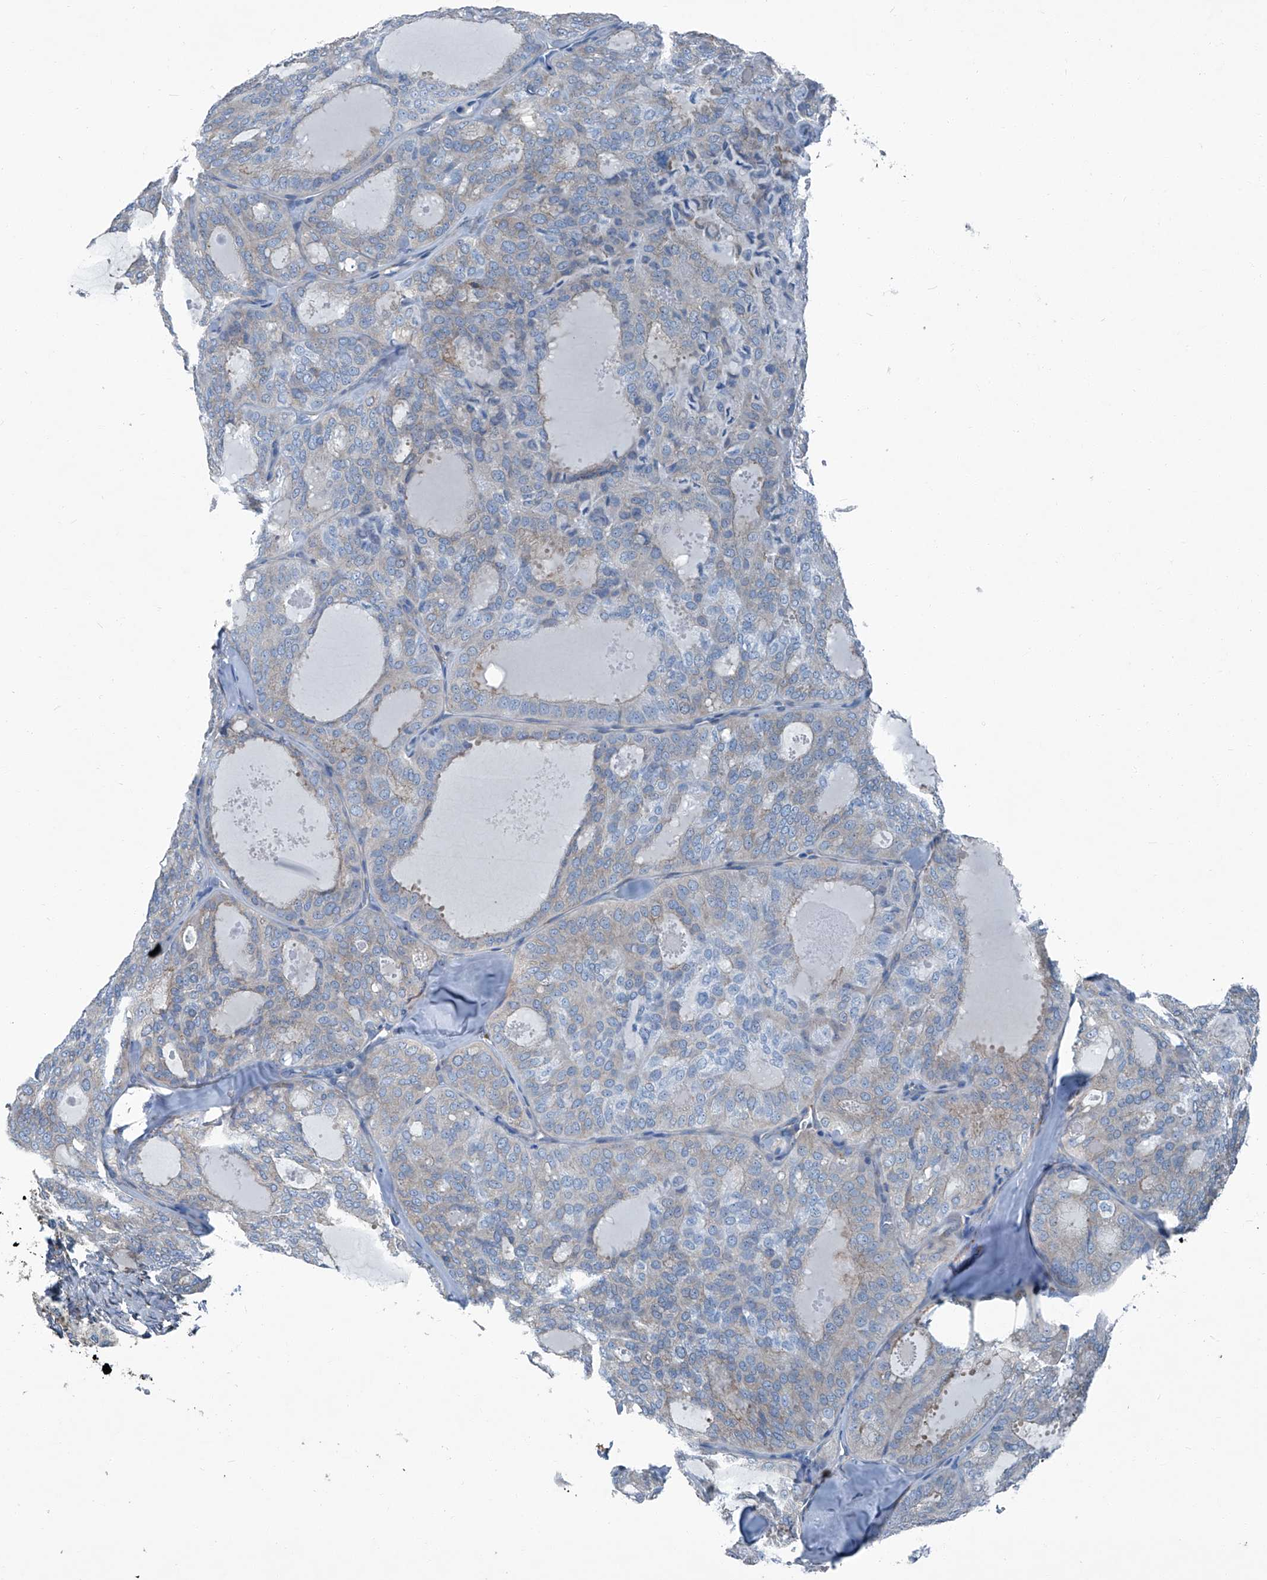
{"staining": {"intensity": "negative", "quantity": "none", "location": "none"}, "tissue": "thyroid cancer", "cell_type": "Tumor cells", "image_type": "cancer", "snomed": [{"axis": "morphology", "description": "Follicular adenoma carcinoma, NOS"}, {"axis": "topography", "description": "Thyroid gland"}], "caption": "The immunohistochemistry (IHC) histopathology image has no significant positivity in tumor cells of thyroid follicular adenoma carcinoma tissue.", "gene": "SEPTIN7", "patient": {"sex": "male", "age": 75}}